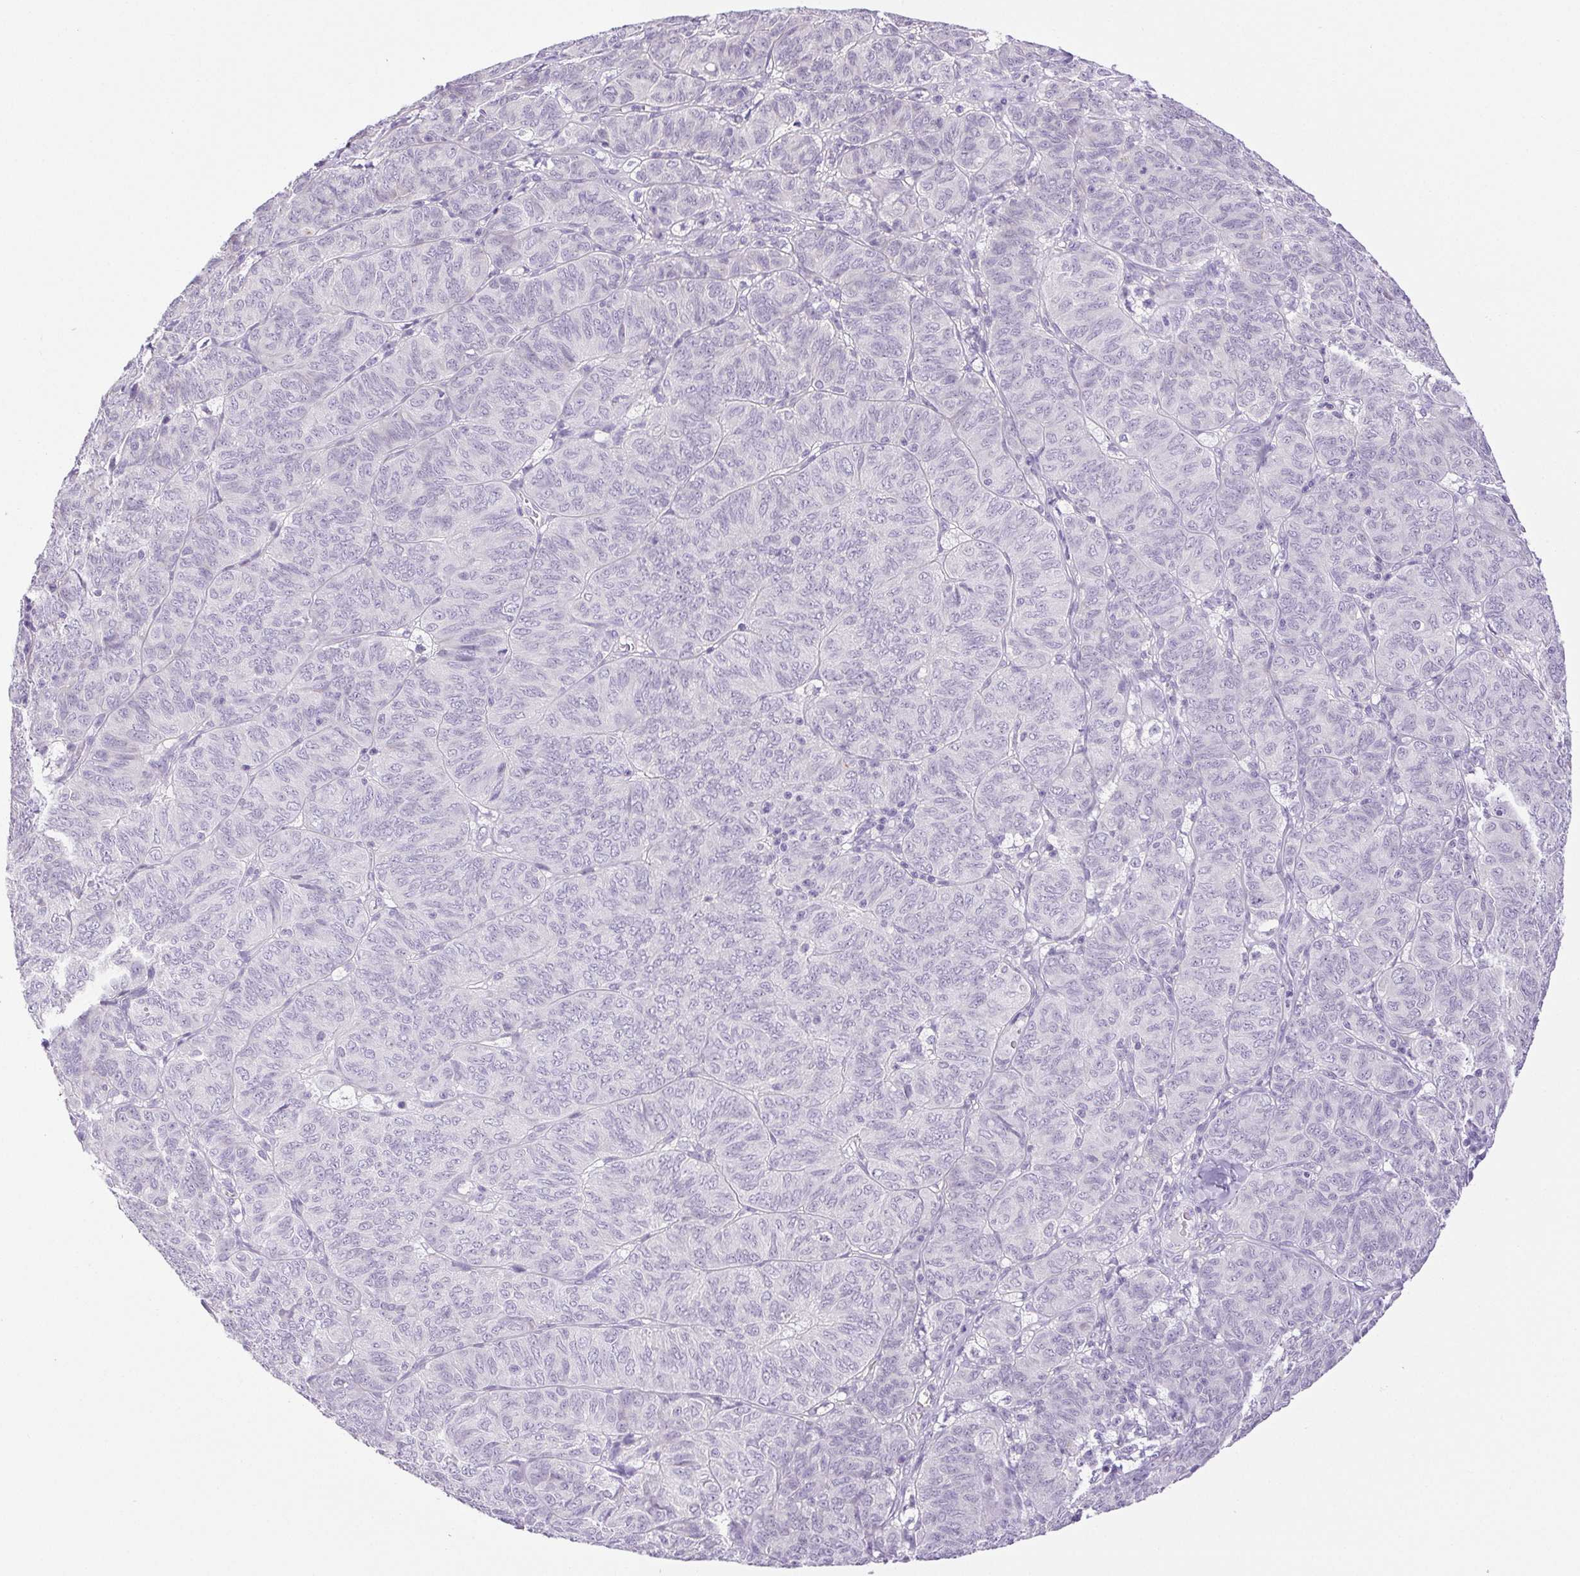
{"staining": {"intensity": "negative", "quantity": "none", "location": "none"}, "tissue": "ovarian cancer", "cell_type": "Tumor cells", "image_type": "cancer", "snomed": [{"axis": "morphology", "description": "Carcinoma, endometroid"}, {"axis": "topography", "description": "Ovary"}], "caption": "IHC image of ovarian cancer (endometroid carcinoma) stained for a protein (brown), which shows no staining in tumor cells. Nuclei are stained in blue.", "gene": "PAPPA2", "patient": {"sex": "female", "age": 80}}